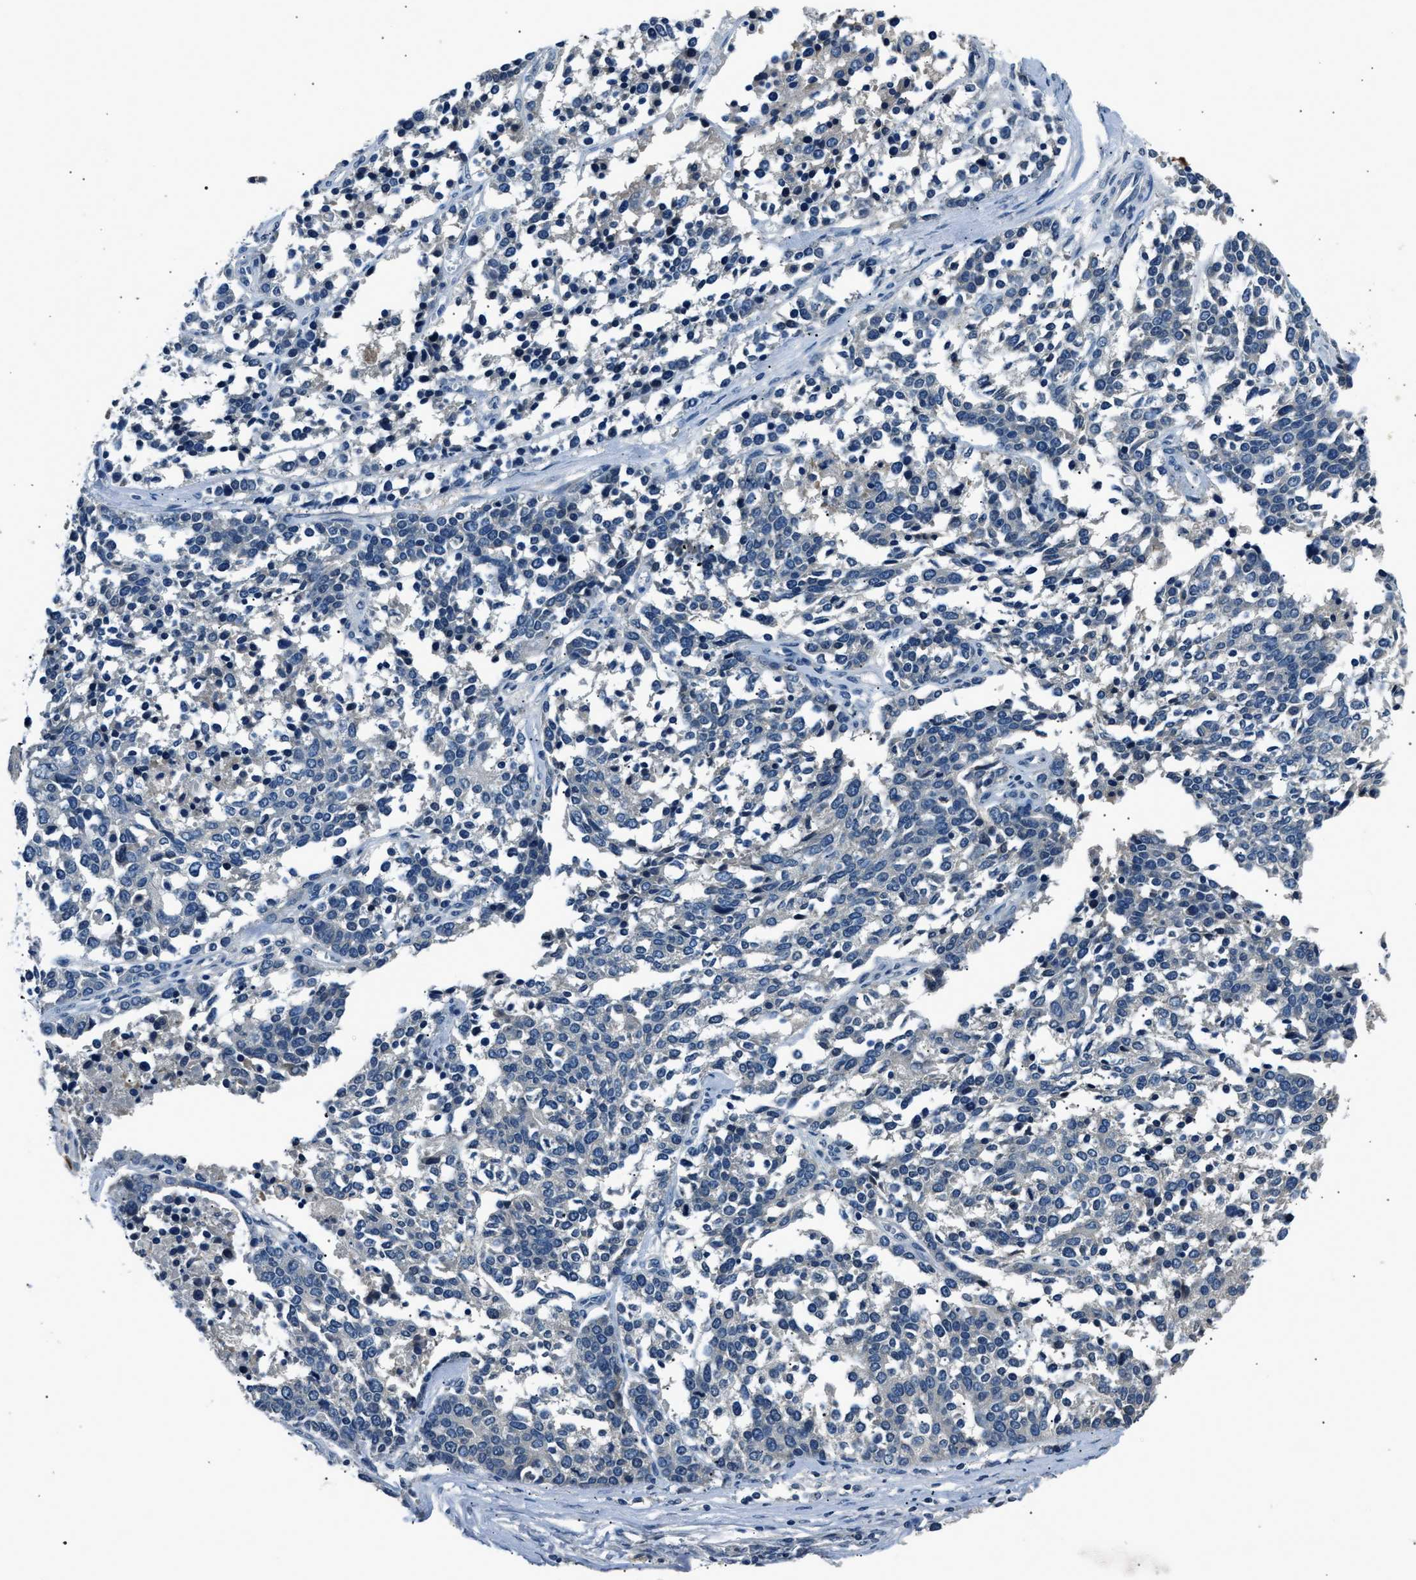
{"staining": {"intensity": "negative", "quantity": "none", "location": "none"}, "tissue": "ovarian cancer", "cell_type": "Tumor cells", "image_type": "cancer", "snomed": [{"axis": "morphology", "description": "Cystadenocarcinoma, serous, NOS"}, {"axis": "topography", "description": "Ovary"}], "caption": "The immunohistochemistry (IHC) histopathology image has no significant staining in tumor cells of ovarian serous cystadenocarcinoma tissue.", "gene": "INHA", "patient": {"sex": "female", "age": 44}}